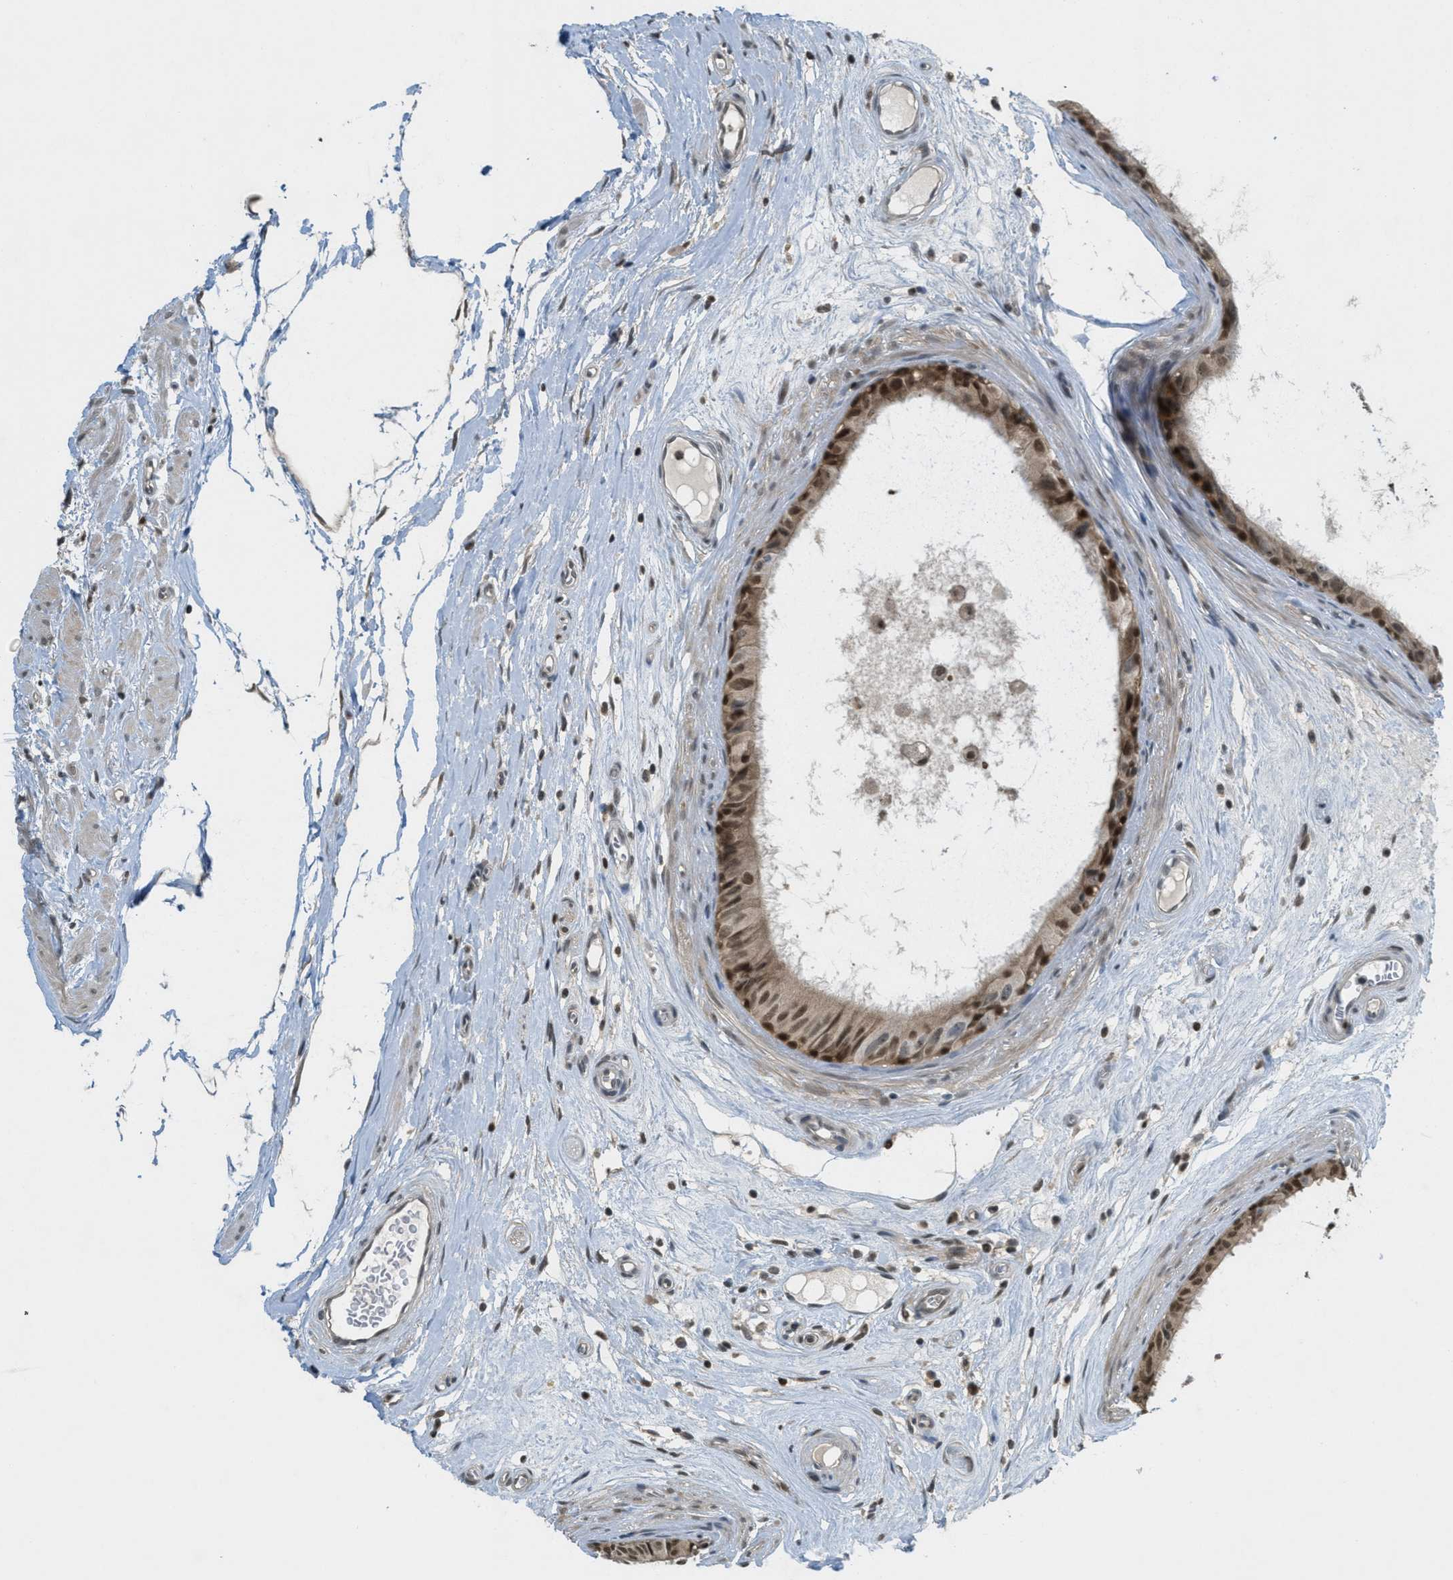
{"staining": {"intensity": "strong", "quantity": ">75%", "location": "cytoplasmic/membranous,nuclear"}, "tissue": "epididymis", "cell_type": "Glandular cells", "image_type": "normal", "snomed": [{"axis": "morphology", "description": "Normal tissue, NOS"}, {"axis": "morphology", "description": "Inflammation, NOS"}, {"axis": "topography", "description": "Epididymis"}], "caption": "High-power microscopy captured an immunohistochemistry histopathology image of normal epididymis, revealing strong cytoplasmic/membranous,nuclear positivity in approximately >75% of glandular cells.", "gene": "DNAJB1", "patient": {"sex": "male", "age": 85}}